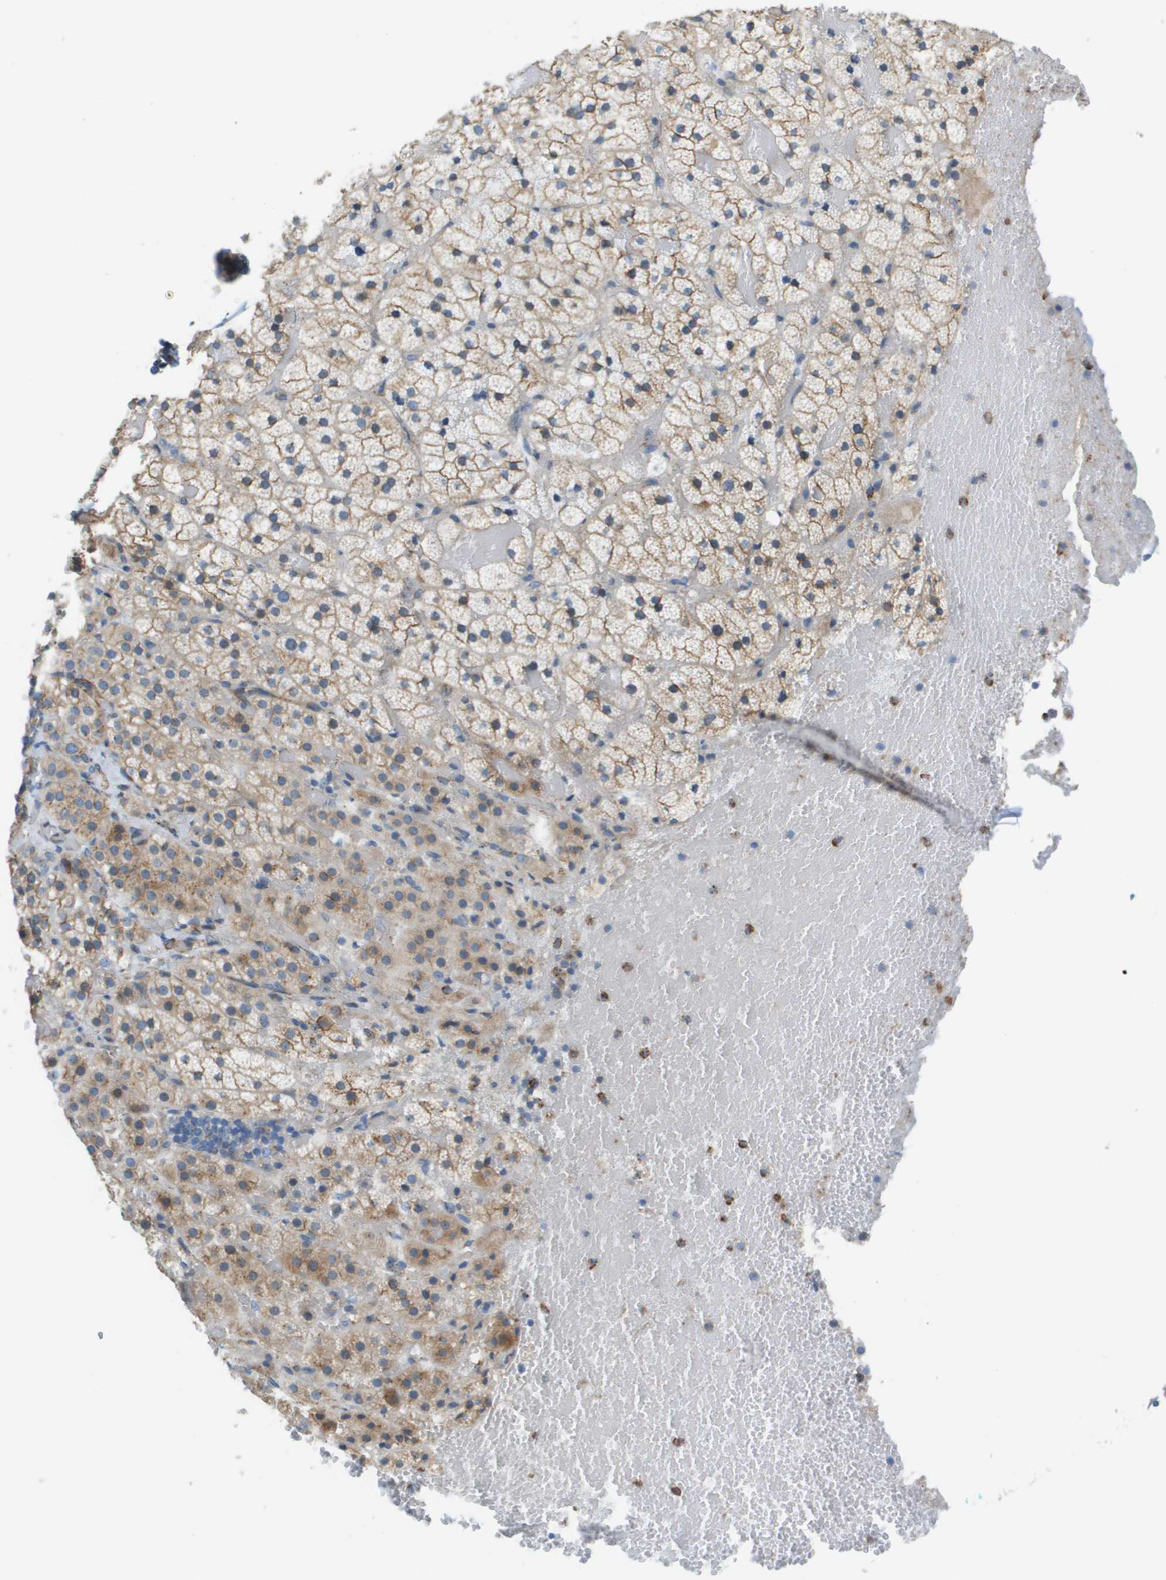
{"staining": {"intensity": "moderate", "quantity": "25%-75%", "location": "cytoplasmic/membranous"}, "tissue": "adrenal gland", "cell_type": "Glandular cells", "image_type": "normal", "snomed": [{"axis": "morphology", "description": "Normal tissue, NOS"}, {"axis": "topography", "description": "Adrenal gland"}], "caption": "Protein analysis of unremarkable adrenal gland shows moderate cytoplasmic/membranous expression in approximately 25%-75% of glandular cells.", "gene": "MYH11", "patient": {"sex": "female", "age": 59}}